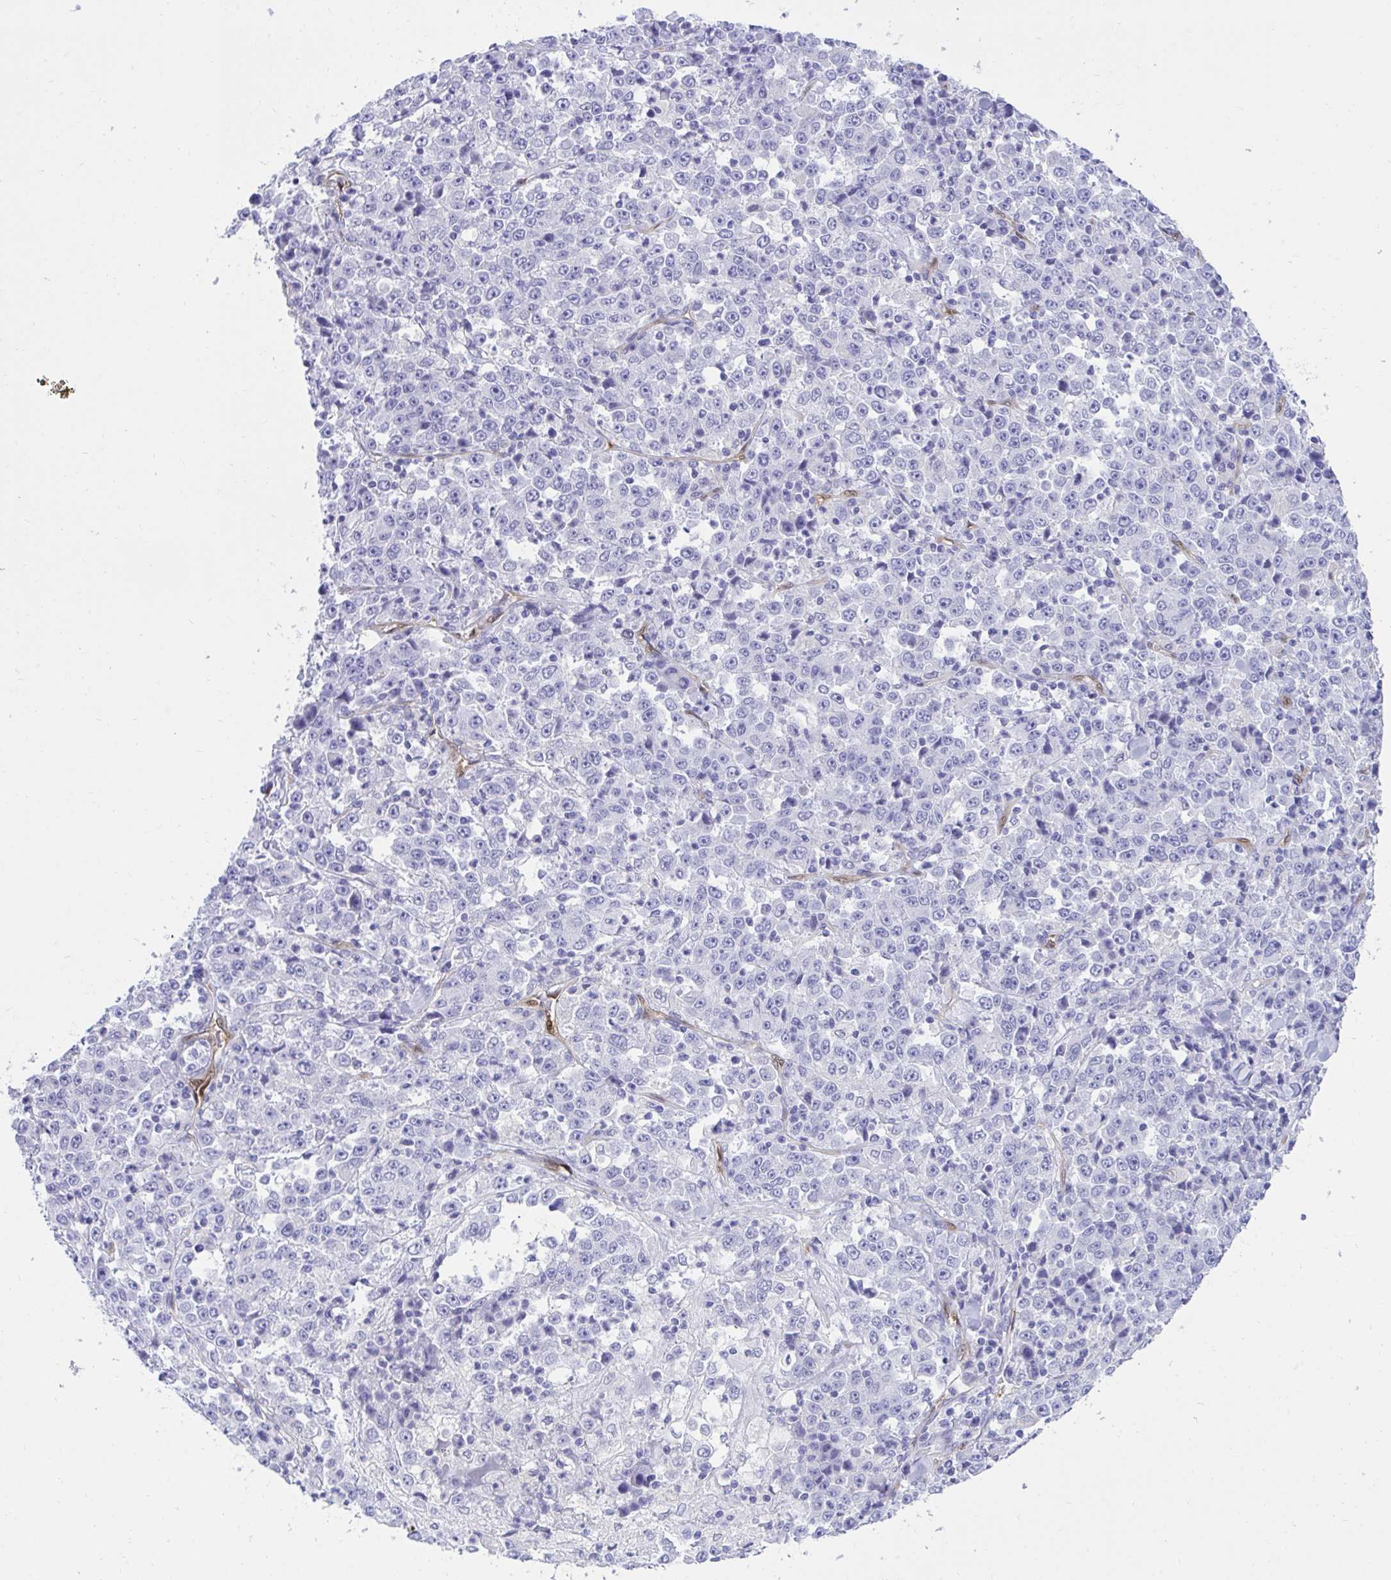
{"staining": {"intensity": "negative", "quantity": "none", "location": "none"}, "tissue": "stomach cancer", "cell_type": "Tumor cells", "image_type": "cancer", "snomed": [{"axis": "morphology", "description": "Normal tissue, NOS"}, {"axis": "morphology", "description": "Adenocarcinoma, NOS"}, {"axis": "topography", "description": "Stomach, upper"}, {"axis": "topography", "description": "Stomach"}], "caption": "Protein analysis of adenocarcinoma (stomach) exhibits no significant staining in tumor cells.", "gene": "PGM2L1", "patient": {"sex": "male", "age": 59}}